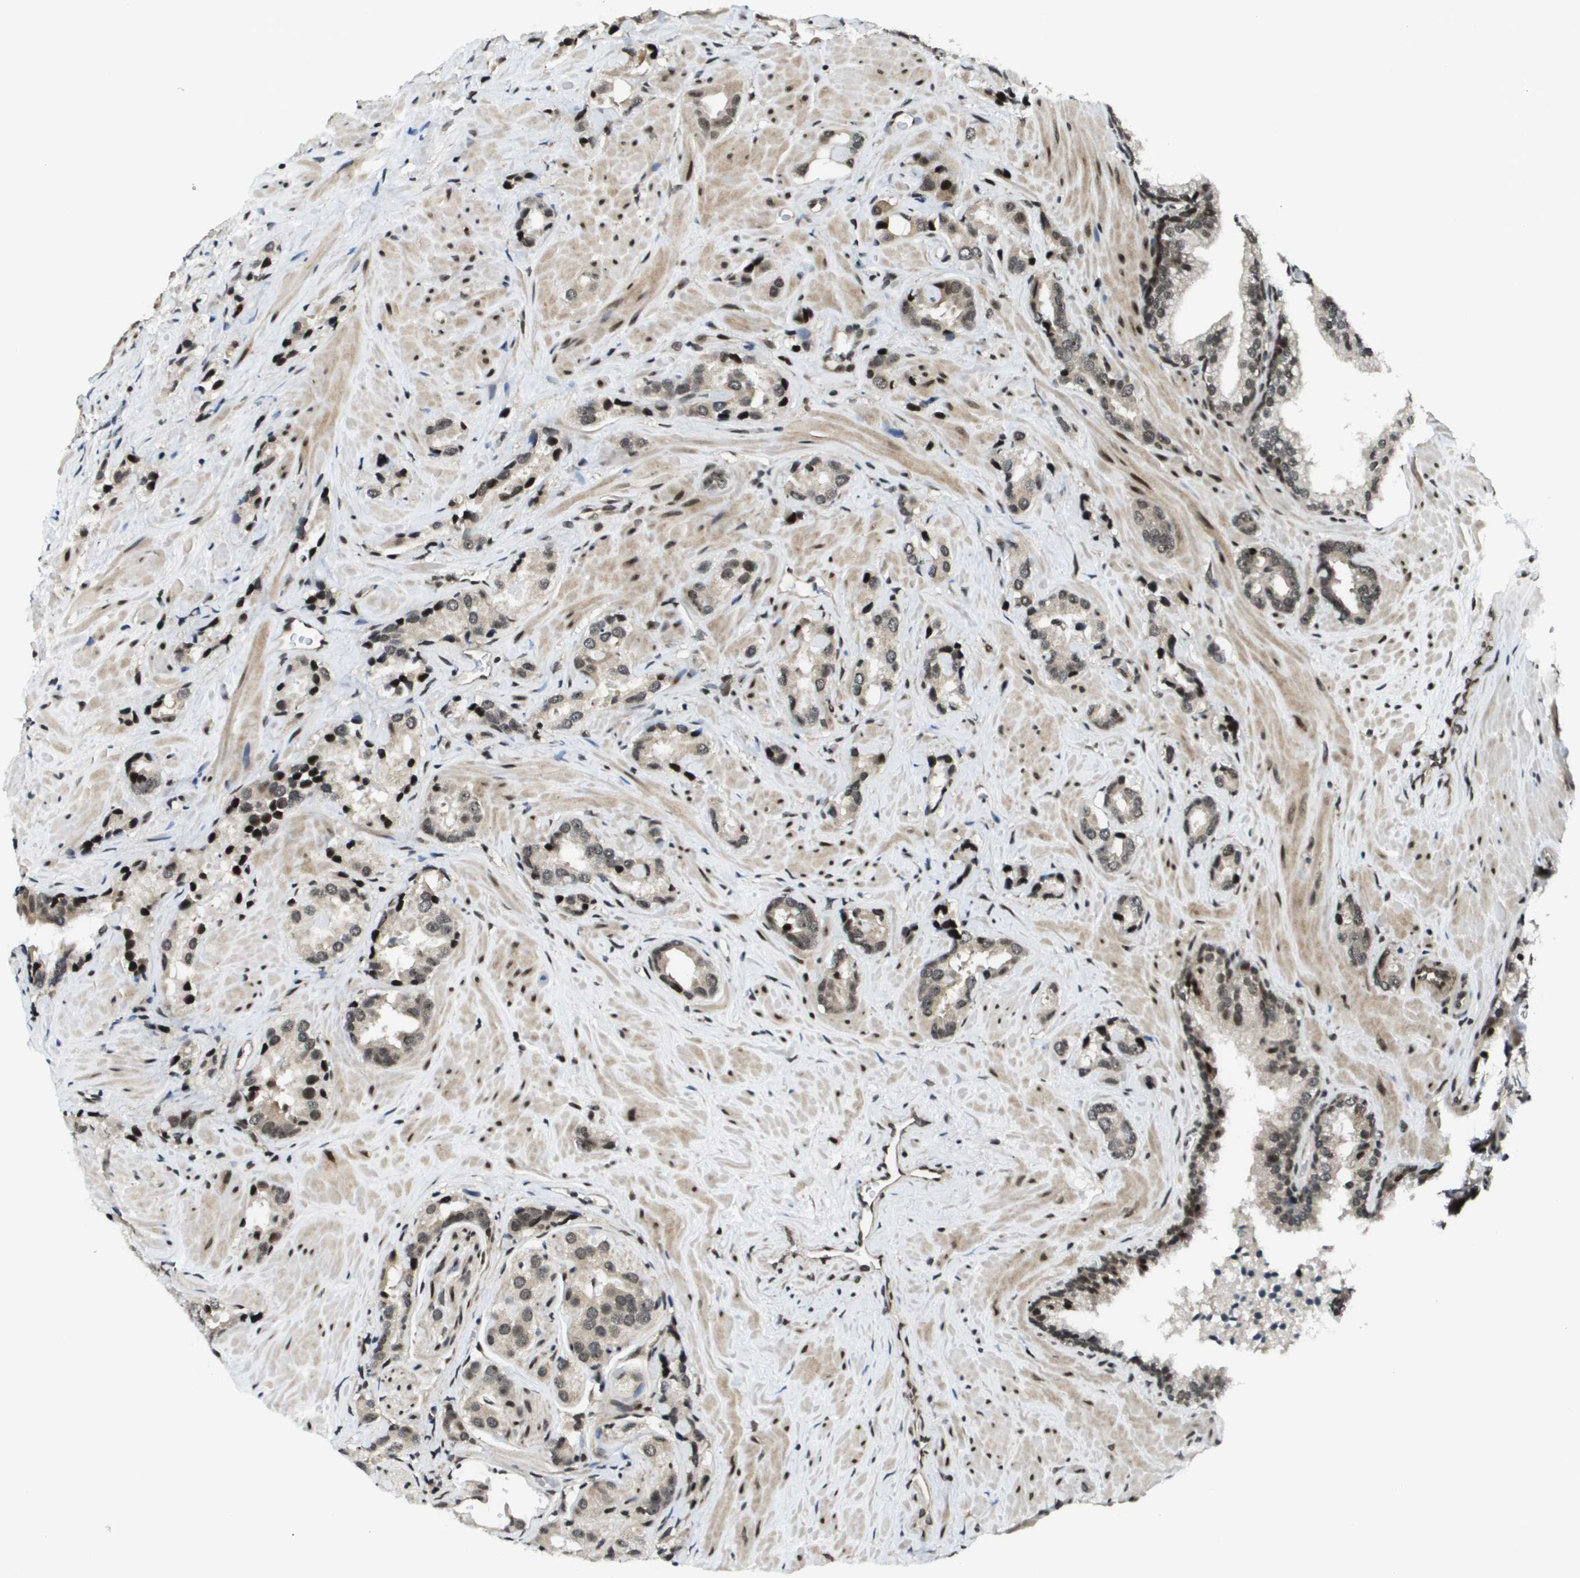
{"staining": {"intensity": "moderate", "quantity": "25%-75%", "location": "nuclear"}, "tissue": "prostate cancer", "cell_type": "Tumor cells", "image_type": "cancer", "snomed": [{"axis": "morphology", "description": "Adenocarcinoma, High grade"}, {"axis": "topography", "description": "Prostate"}], "caption": "Protein analysis of prostate cancer (adenocarcinoma (high-grade)) tissue demonstrates moderate nuclear staining in about 25%-75% of tumor cells. (DAB (3,3'-diaminobenzidine) = brown stain, brightfield microscopy at high magnification).", "gene": "RECQL4", "patient": {"sex": "male", "age": 64}}